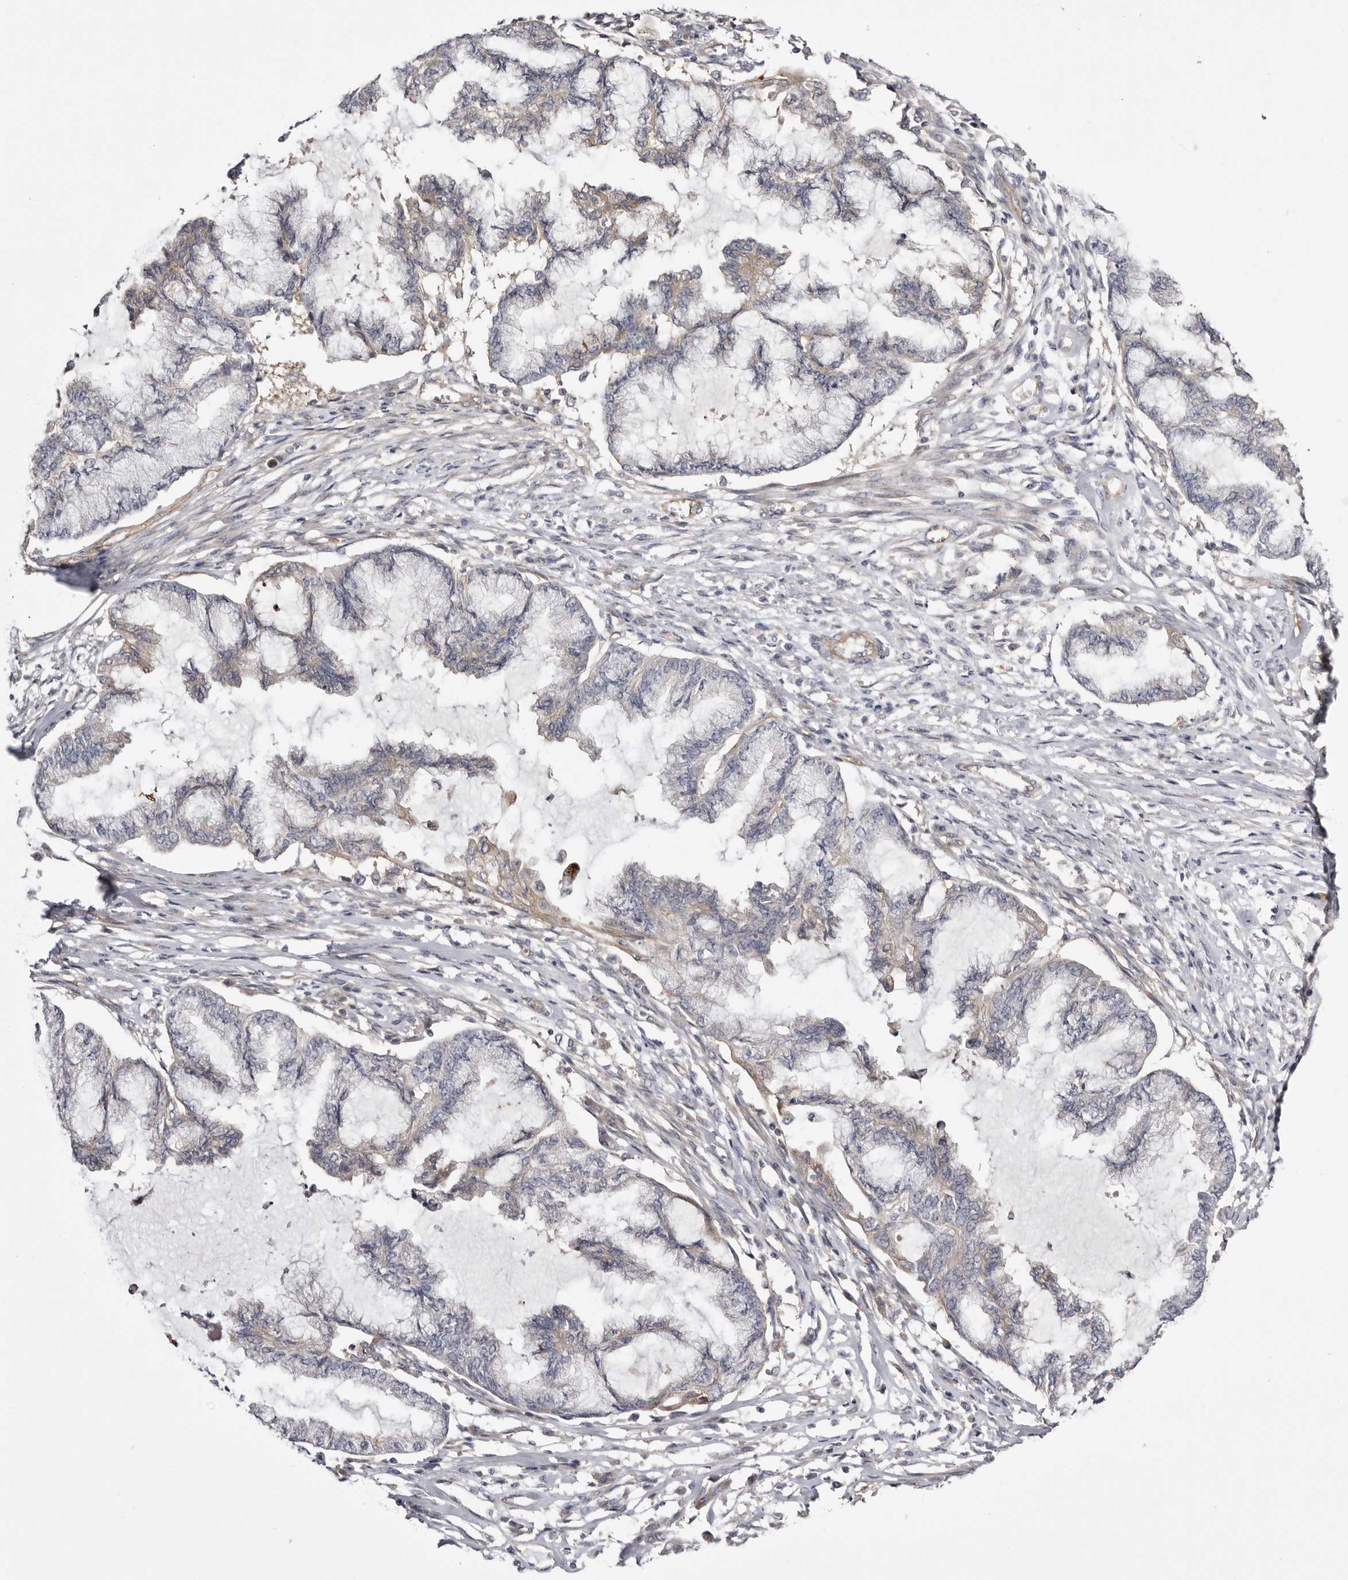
{"staining": {"intensity": "negative", "quantity": "none", "location": "none"}, "tissue": "endometrial cancer", "cell_type": "Tumor cells", "image_type": "cancer", "snomed": [{"axis": "morphology", "description": "Adenocarcinoma, NOS"}, {"axis": "topography", "description": "Endometrium"}], "caption": "This image is of endometrial cancer stained with immunohistochemistry (IHC) to label a protein in brown with the nuclei are counter-stained blue. There is no expression in tumor cells.", "gene": "PANK4", "patient": {"sex": "female", "age": 86}}